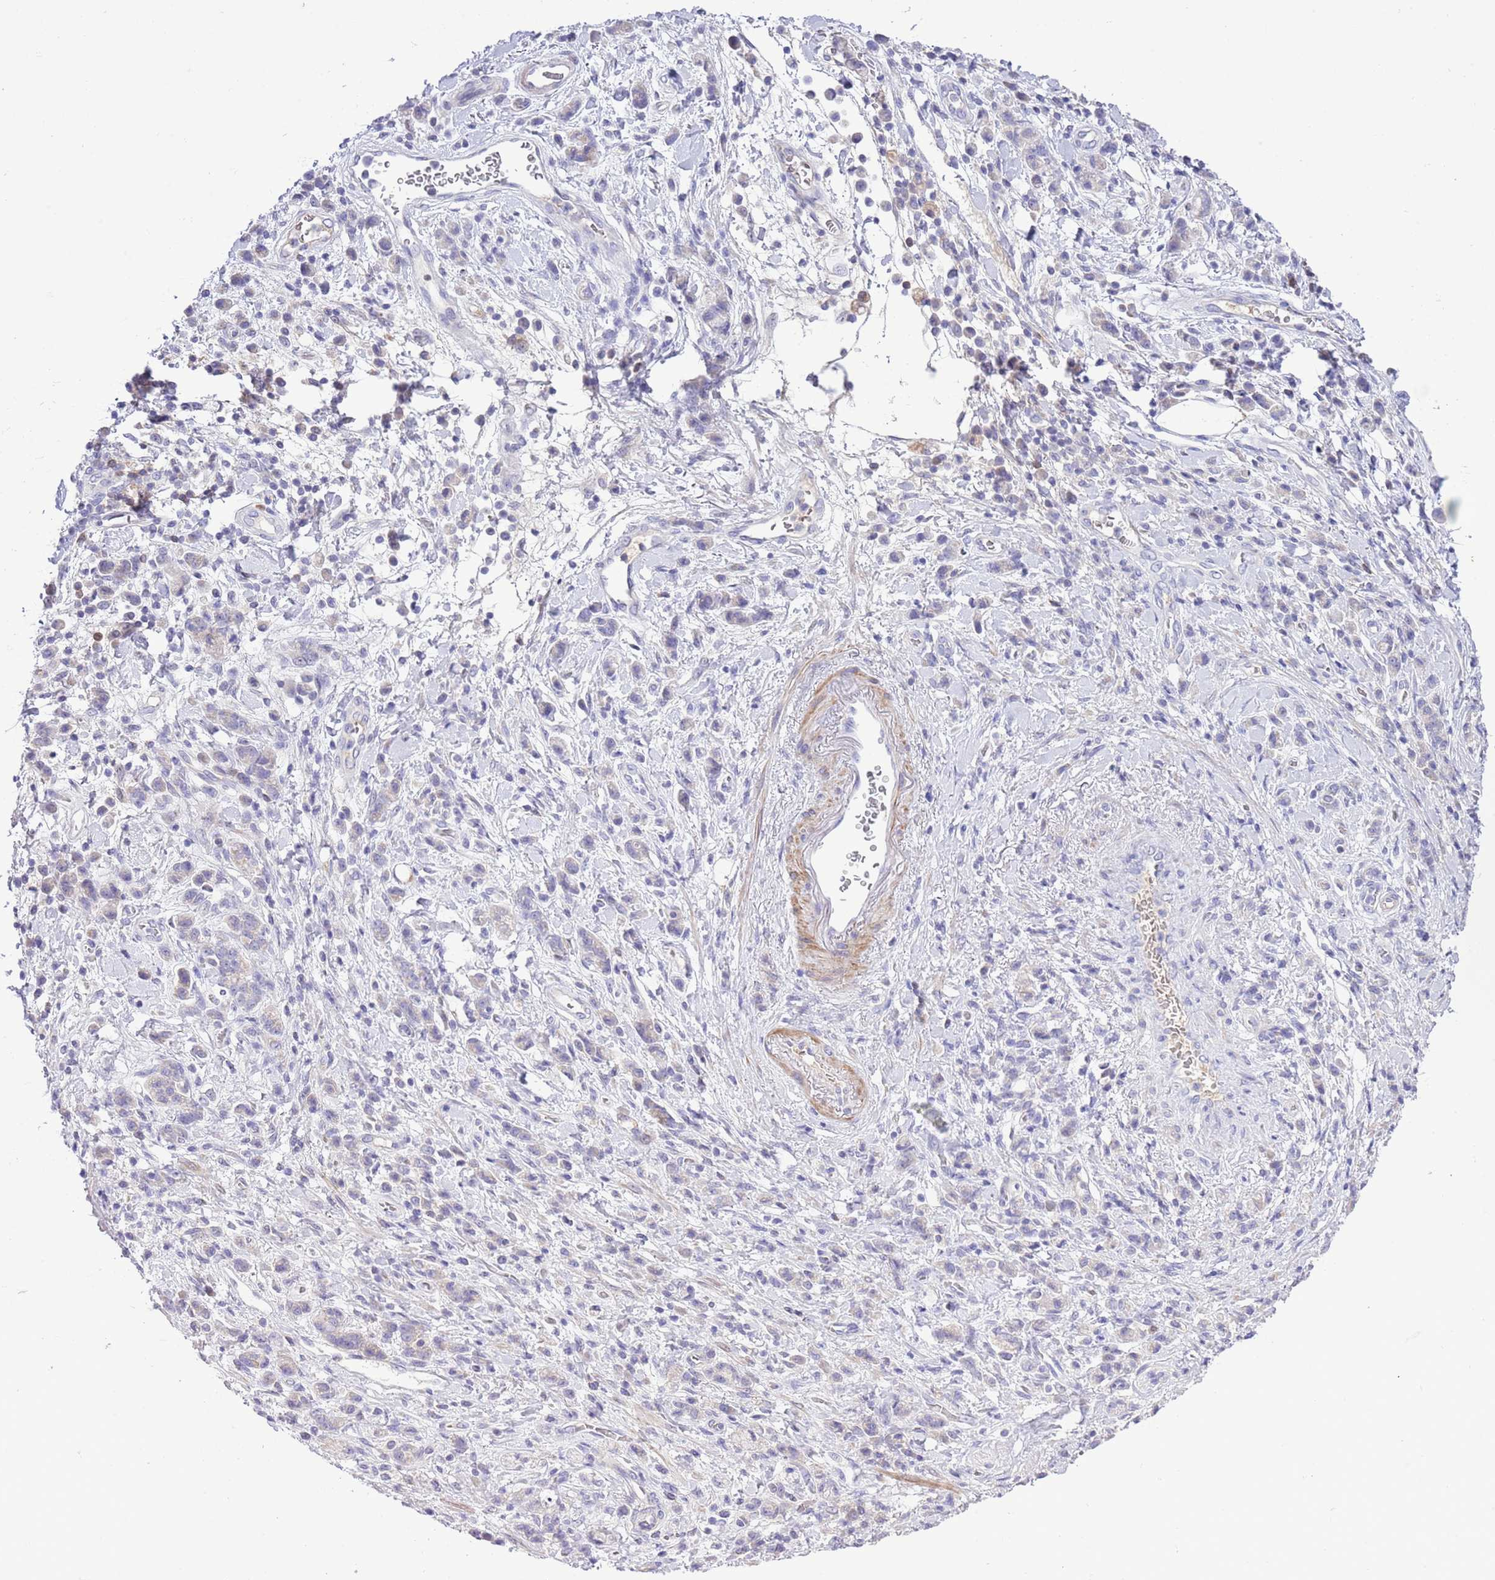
{"staining": {"intensity": "negative", "quantity": "none", "location": "none"}, "tissue": "stomach cancer", "cell_type": "Tumor cells", "image_type": "cancer", "snomed": [{"axis": "morphology", "description": "Adenocarcinoma, NOS"}, {"axis": "topography", "description": "Stomach"}], "caption": "Immunohistochemistry (IHC) of human stomach cancer shows no expression in tumor cells.", "gene": "PRR32", "patient": {"sex": "male", "age": 77}}